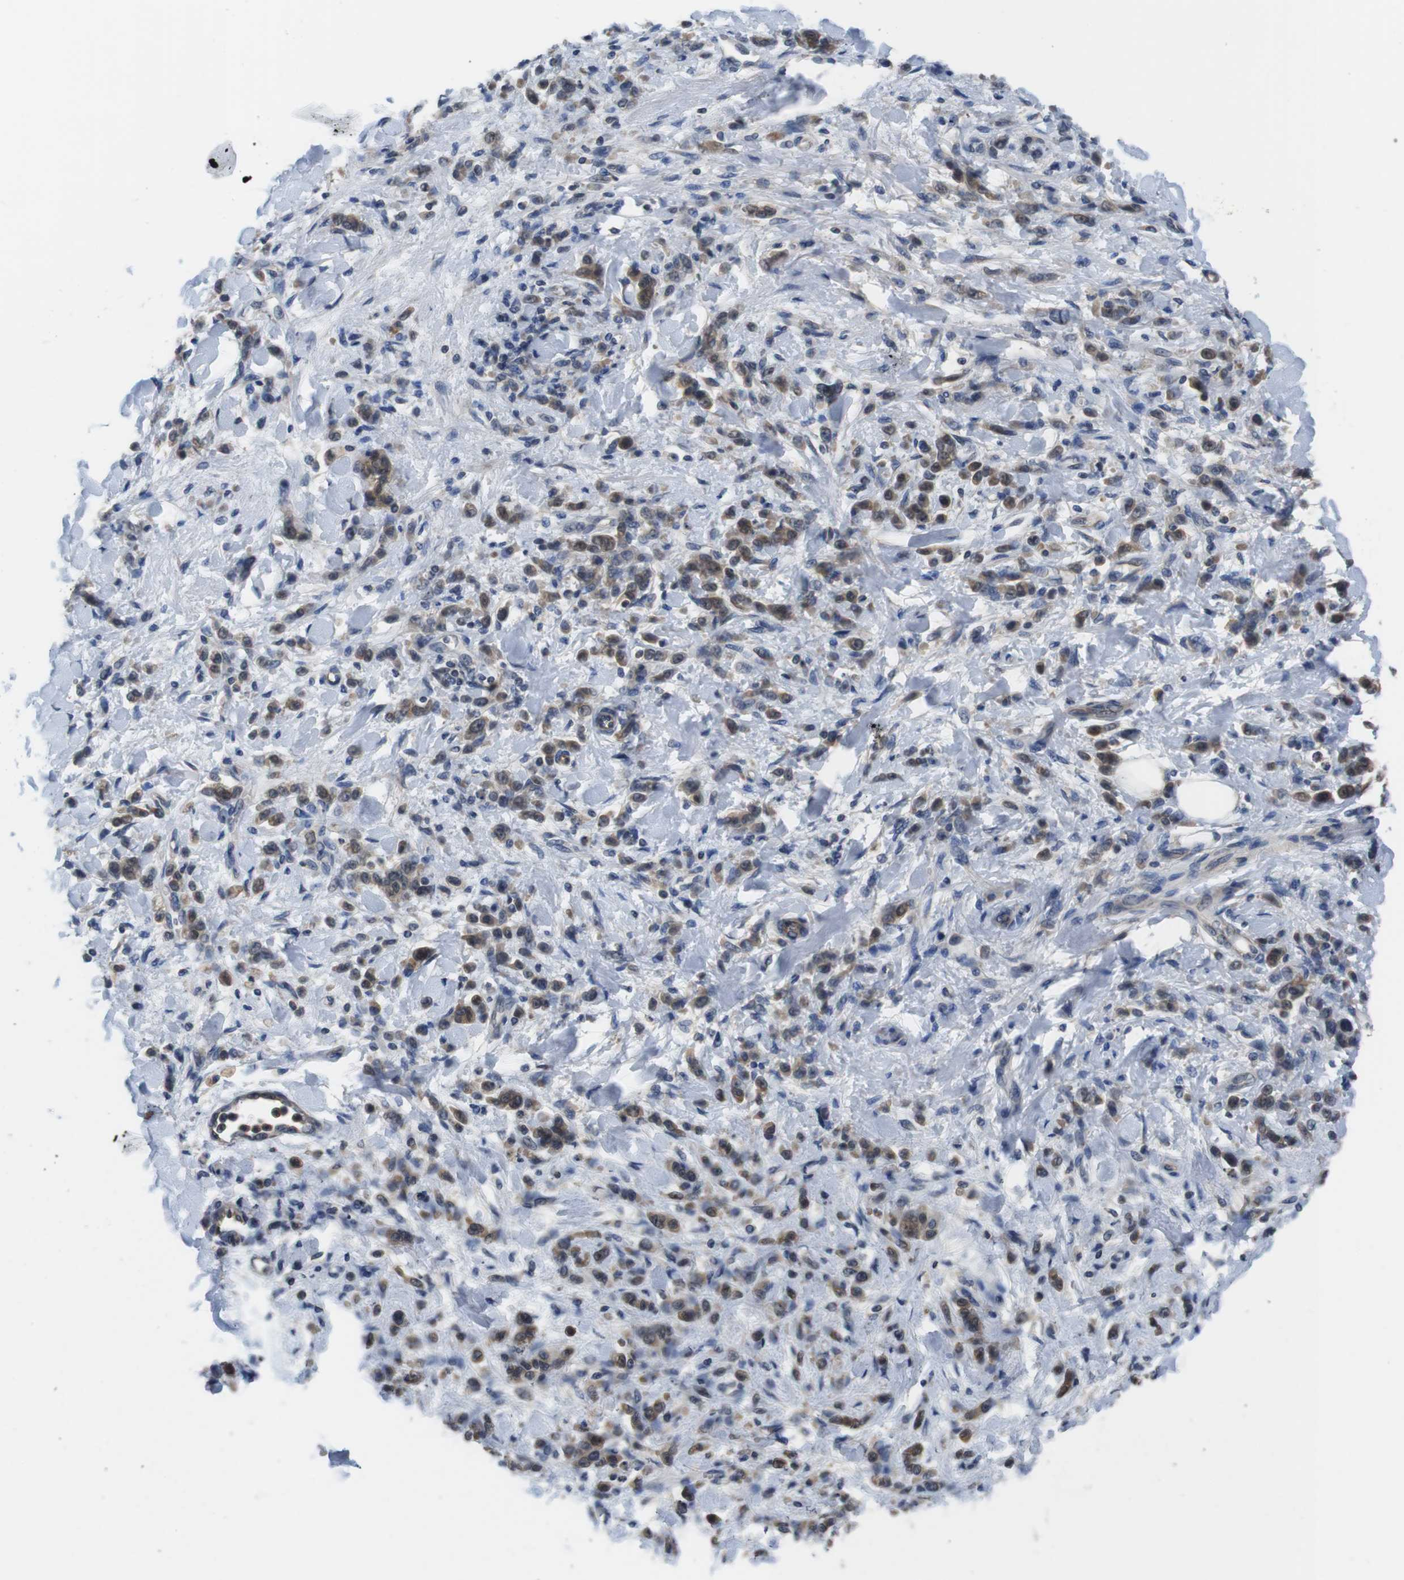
{"staining": {"intensity": "moderate", "quantity": ">75%", "location": "cytoplasmic/membranous,nuclear"}, "tissue": "stomach cancer", "cell_type": "Tumor cells", "image_type": "cancer", "snomed": [{"axis": "morphology", "description": "Normal tissue, NOS"}, {"axis": "morphology", "description": "Adenocarcinoma, NOS"}, {"axis": "topography", "description": "Stomach"}], "caption": "This is an image of immunohistochemistry (IHC) staining of stomach adenocarcinoma, which shows moderate positivity in the cytoplasmic/membranous and nuclear of tumor cells.", "gene": "FADD", "patient": {"sex": "male", "age": 82}}